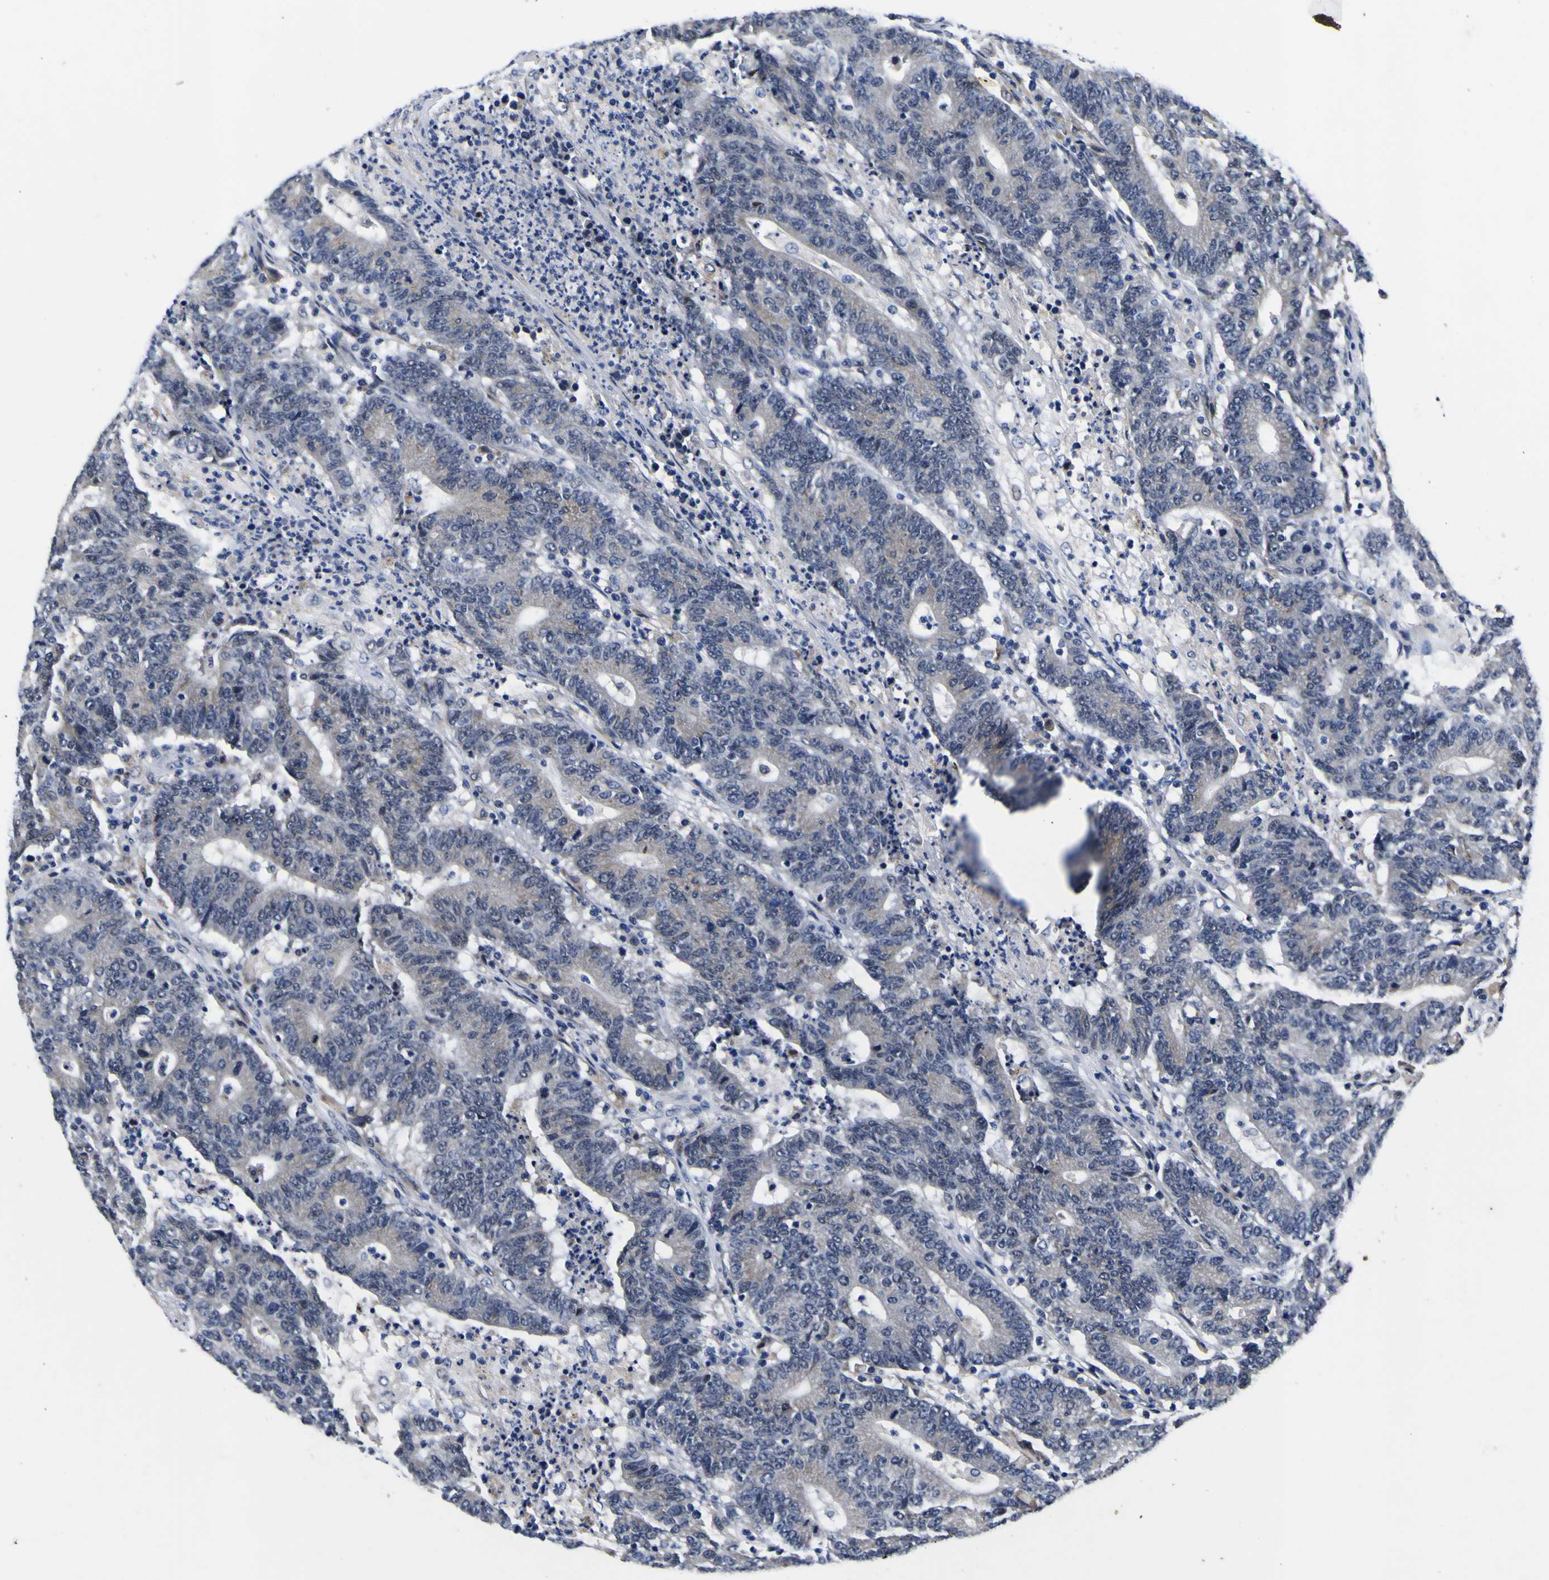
{"staining": {"intensity": "negative", "quantity": "none", "location": "none"}, "tissue": "colorectal cancer", "cell_type": "Tumor cells", "image_type": "cancer", "snomed": [{"axis": "morphology", "description": "Normal tissue, NOS"}, {"axis": "morphology", "description": "Adenocarcinoma, NOS"}, {"axis": "topography", "description": "Colon"}], "caption": "DAB (3,3'-diaminobenzidine) immunohistochemical staining of human colorectal cancer (adenocarcinoma) shows no significant positivity in tumor cells. The staining is performed using DAB (3,3'-diaminobenzidine) brown chromogen with nuclei counter-stained in using hematoxylin.", "gene": "IGFLR1", "patient": {"sex": "female", "age": 75}}